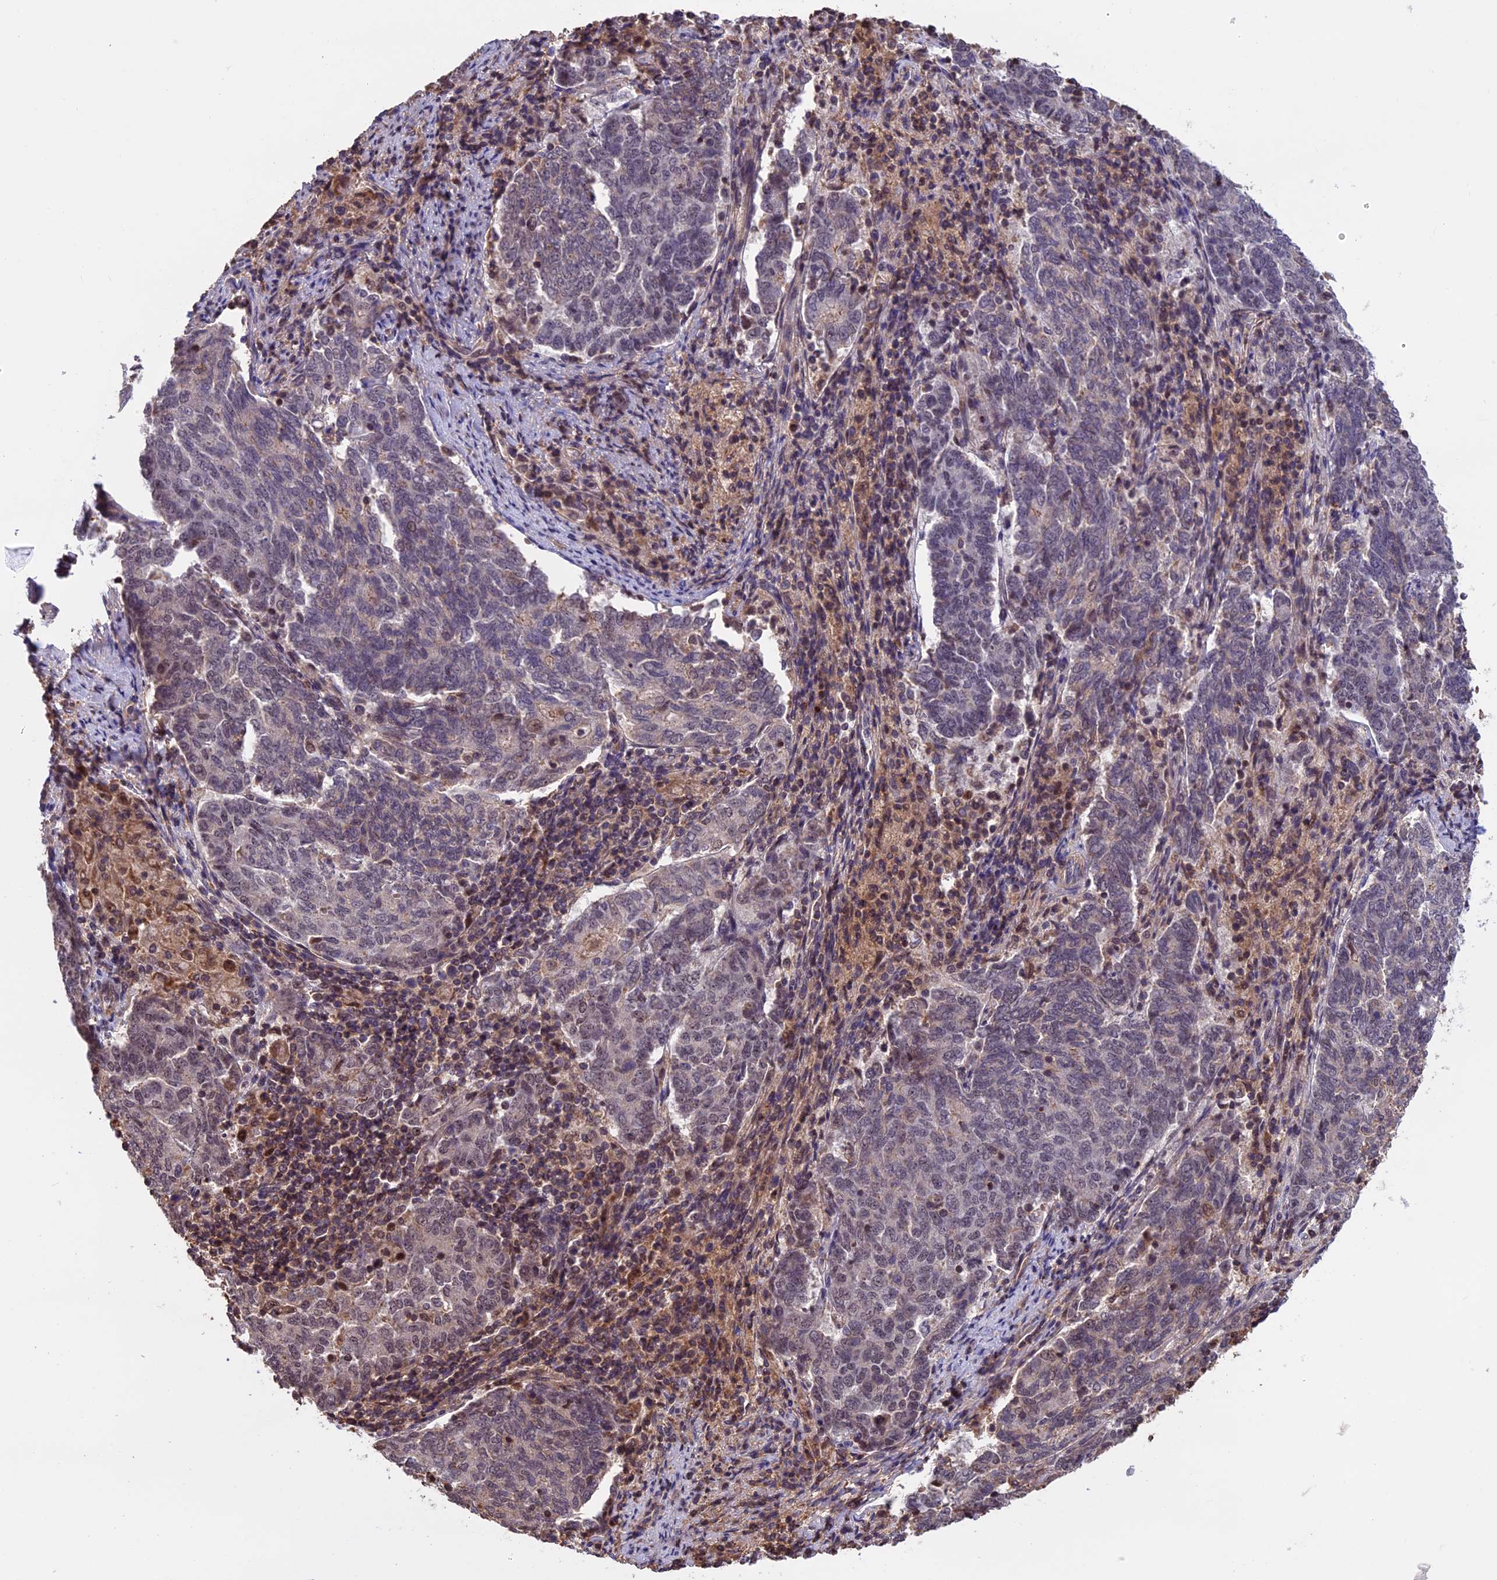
{"staining": {"intensity": "negative", "quantity": "none", "location": "none"}, "tissue": "endometrial cancer", "cell_type": "Tumor cells", "image_type": "cancer", "snomed": [{"axis": "morphology", "description": "Adenocarcinoma, NOS"}, {"axis": "topography", "description": "Endometrium"}], "caption": "Micrograph shows no significant protein expression in tumor cells of endometrial adenocarcinoma.", "gene": "PKD2L2", "patient": {"sex": "female", "age": 80}}